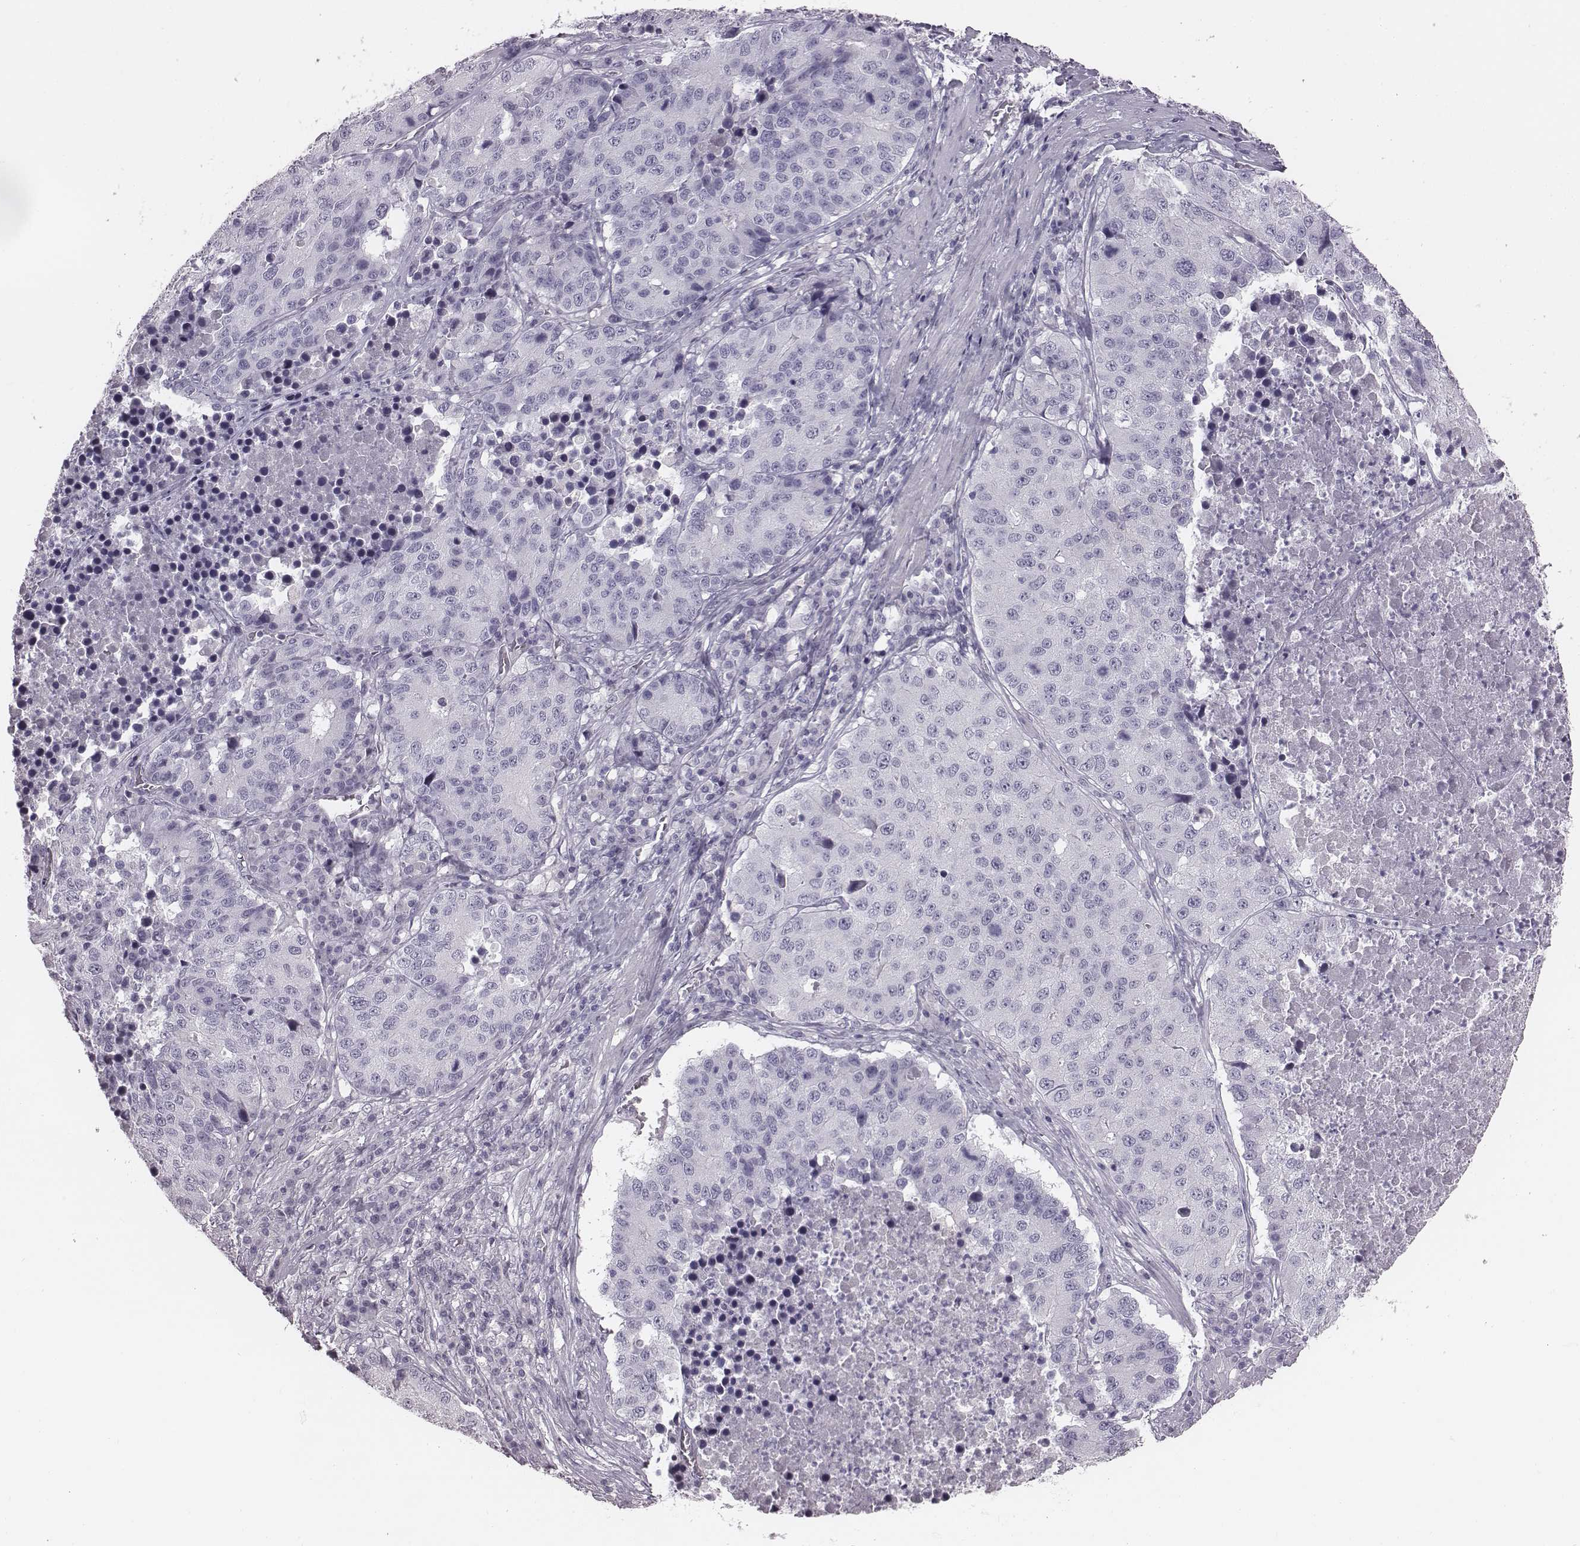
{"staining": {"intensity": "negative", "quantity": "none", "location": "none"}, "tissue": "stomach cancer", "cell_type": "Tumor cells", "image_type": "cancer", "snomed": [{"axis": "morphology", "description": "Adenocarcinoma, NOS"}, {"axis": "topography", "description": "Stomach"}], "caption": "The micrograph reveals no staining of tumor cells in stomach cancer.", "gene": "PDE8B", "patient": {"sex": "male", "age": 71}}